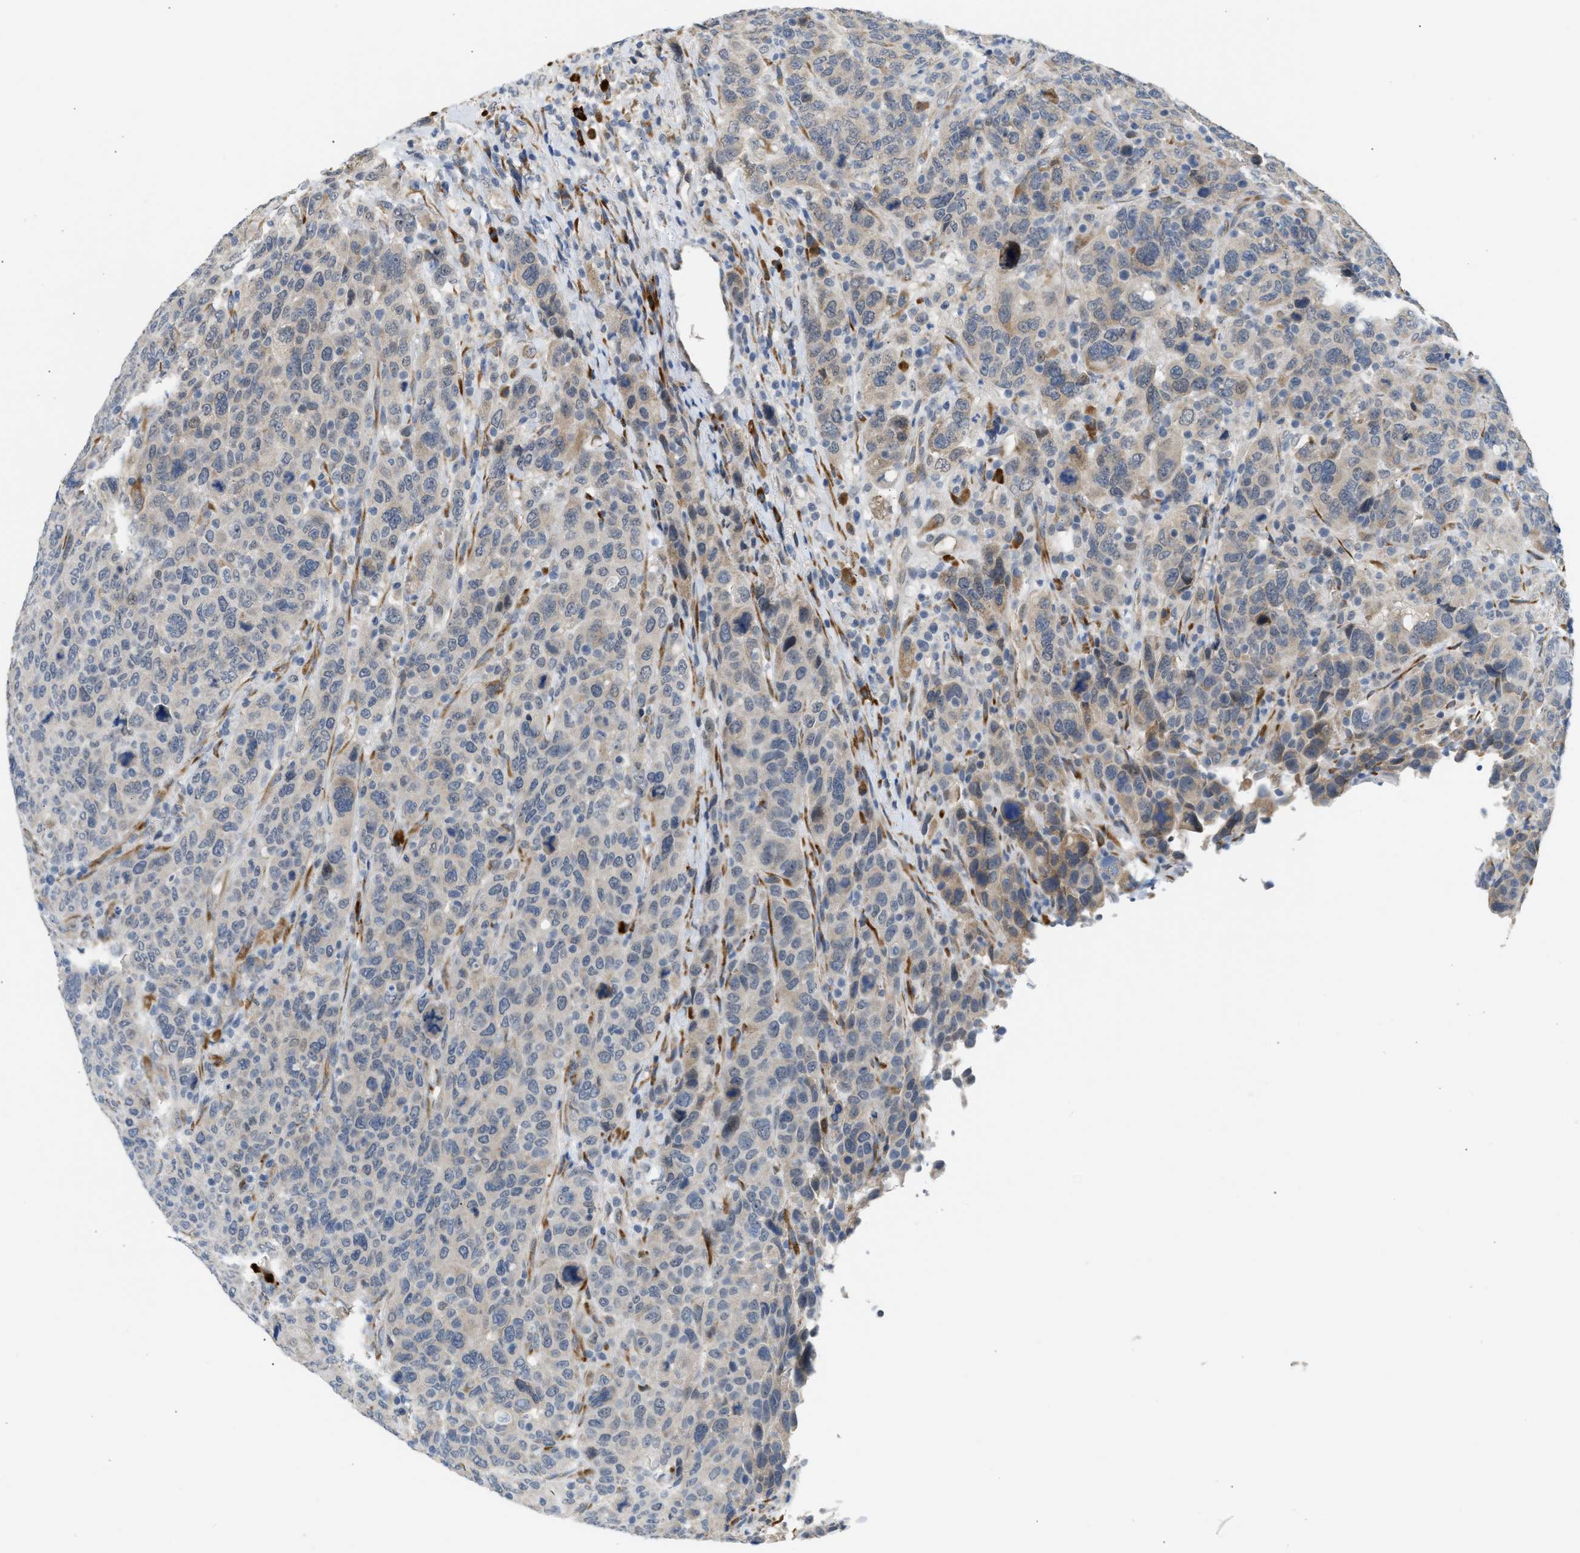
{"staining": {"intensity": "moderate", "quantity": "<25%", "location": "cytoplasmic/membranous"}, "tissue": "breast cancer", "cell_type": "Tumor cells", "image_type": "cancer", "snomed": [{"axis": "morphology", "description": "Duct carcinoma"}, {"axis": "topography", "description": "Breast"}], "caption": "Approximately <25% of tumor cells in human breast intraductal carcinoma reveal moderate cytoplasmic/membranous protein positivity as visualized by brown immunohistochemical staining.", "gene": "KCNC2", "patient": {"sex": "female", "age": 37}}